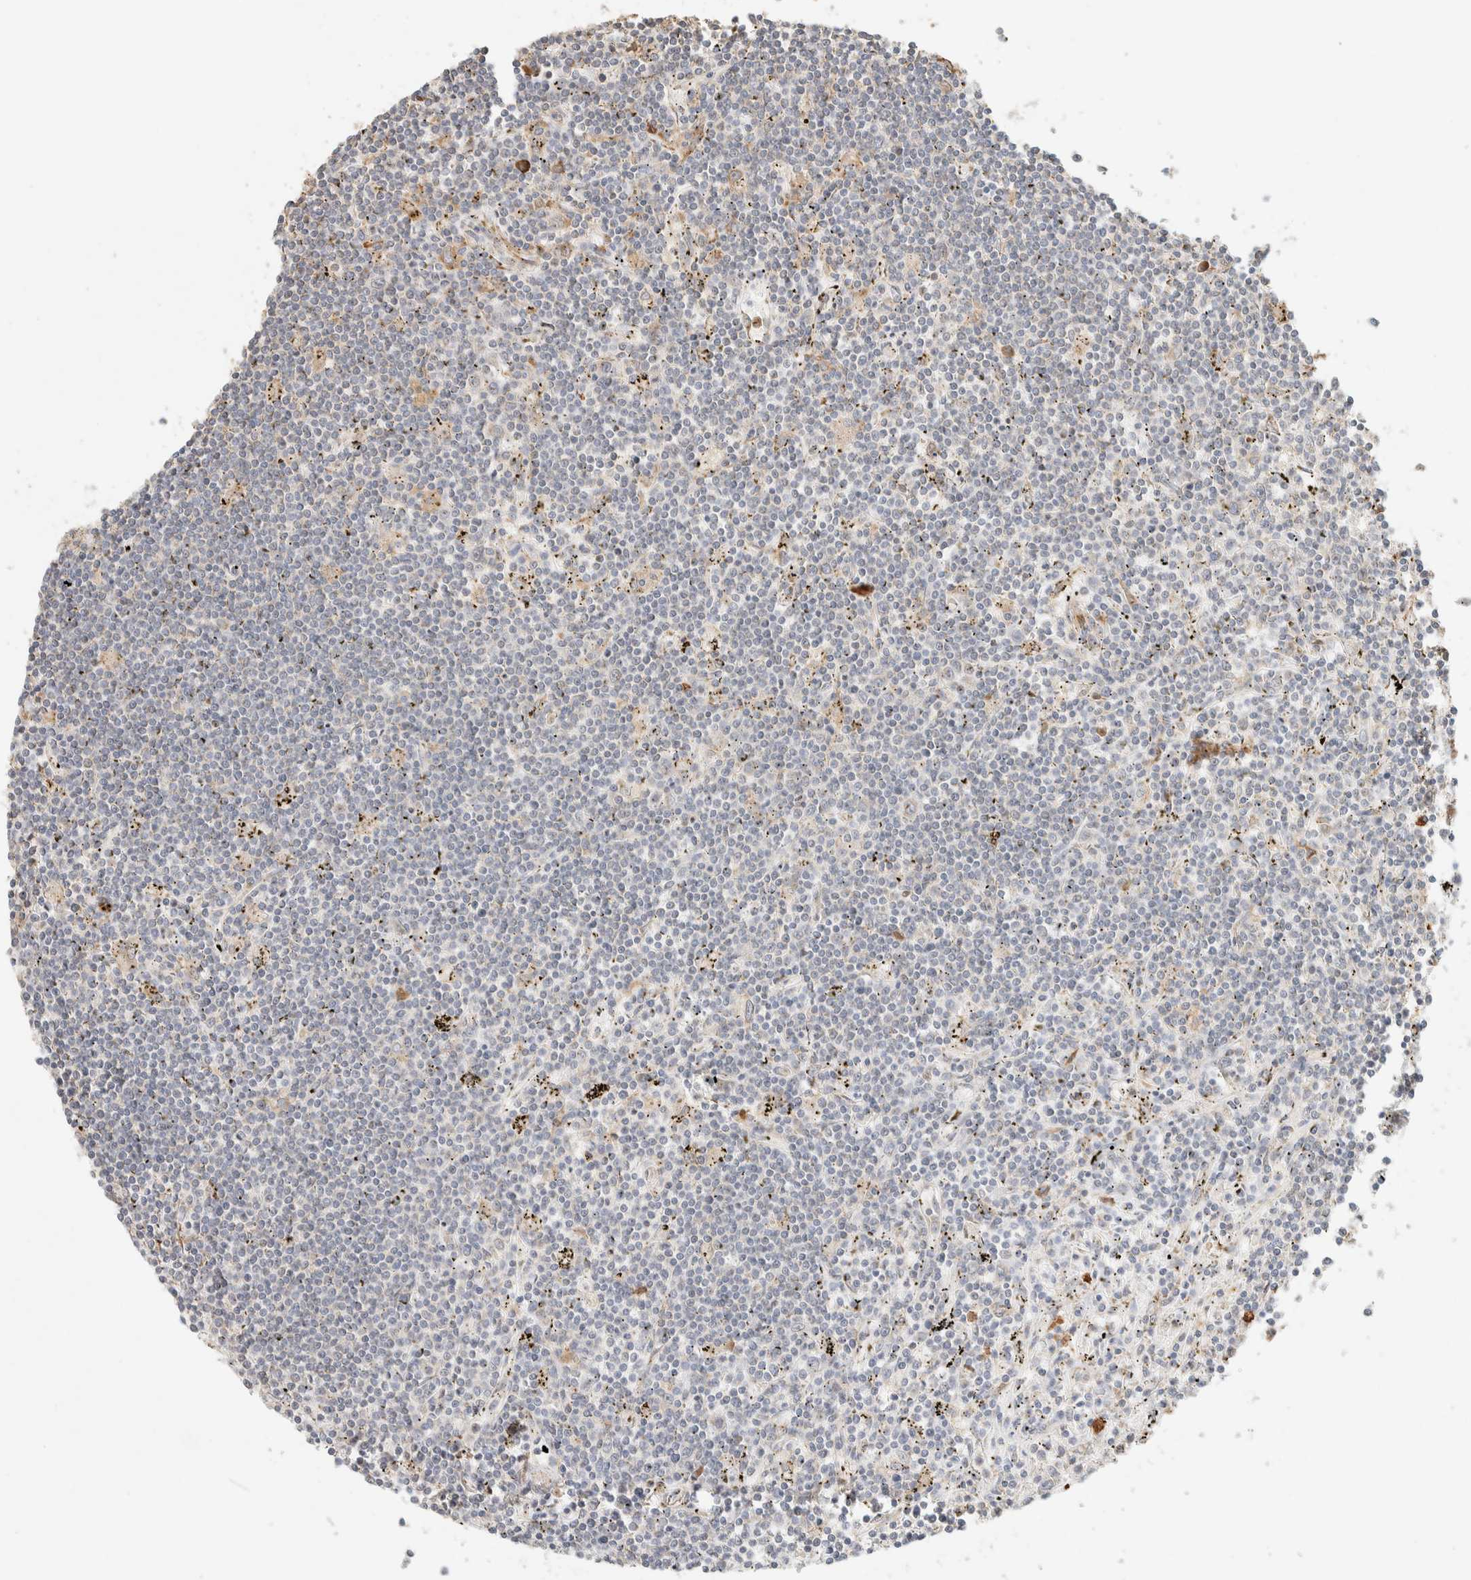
{"staining": {"intensity": "negative", "quantity": "none", "location": "none"}, "tissue": "lymphoma", "cell_type": "Tumor cells", "image_type": "cancer", "snomed": [{"axis": "morphology", "description": "Malignant lymphoma, non-Hodgkin's type, Low grade"}, {"axis": "topography", "description": "Spleen"}], "caption": "High power microscopy micrograph of an immunohistochemistry (IHC) histopathology image of malignant lymphoma, non-Hodgkin's type (low-grade), revealing no significant positivity in tumor cells. (DAB immunohistochemistry (IHC) with hematoxylin counter stain).", "gene": "TTC3", "patient": {"sex": "male", "age": 76}}